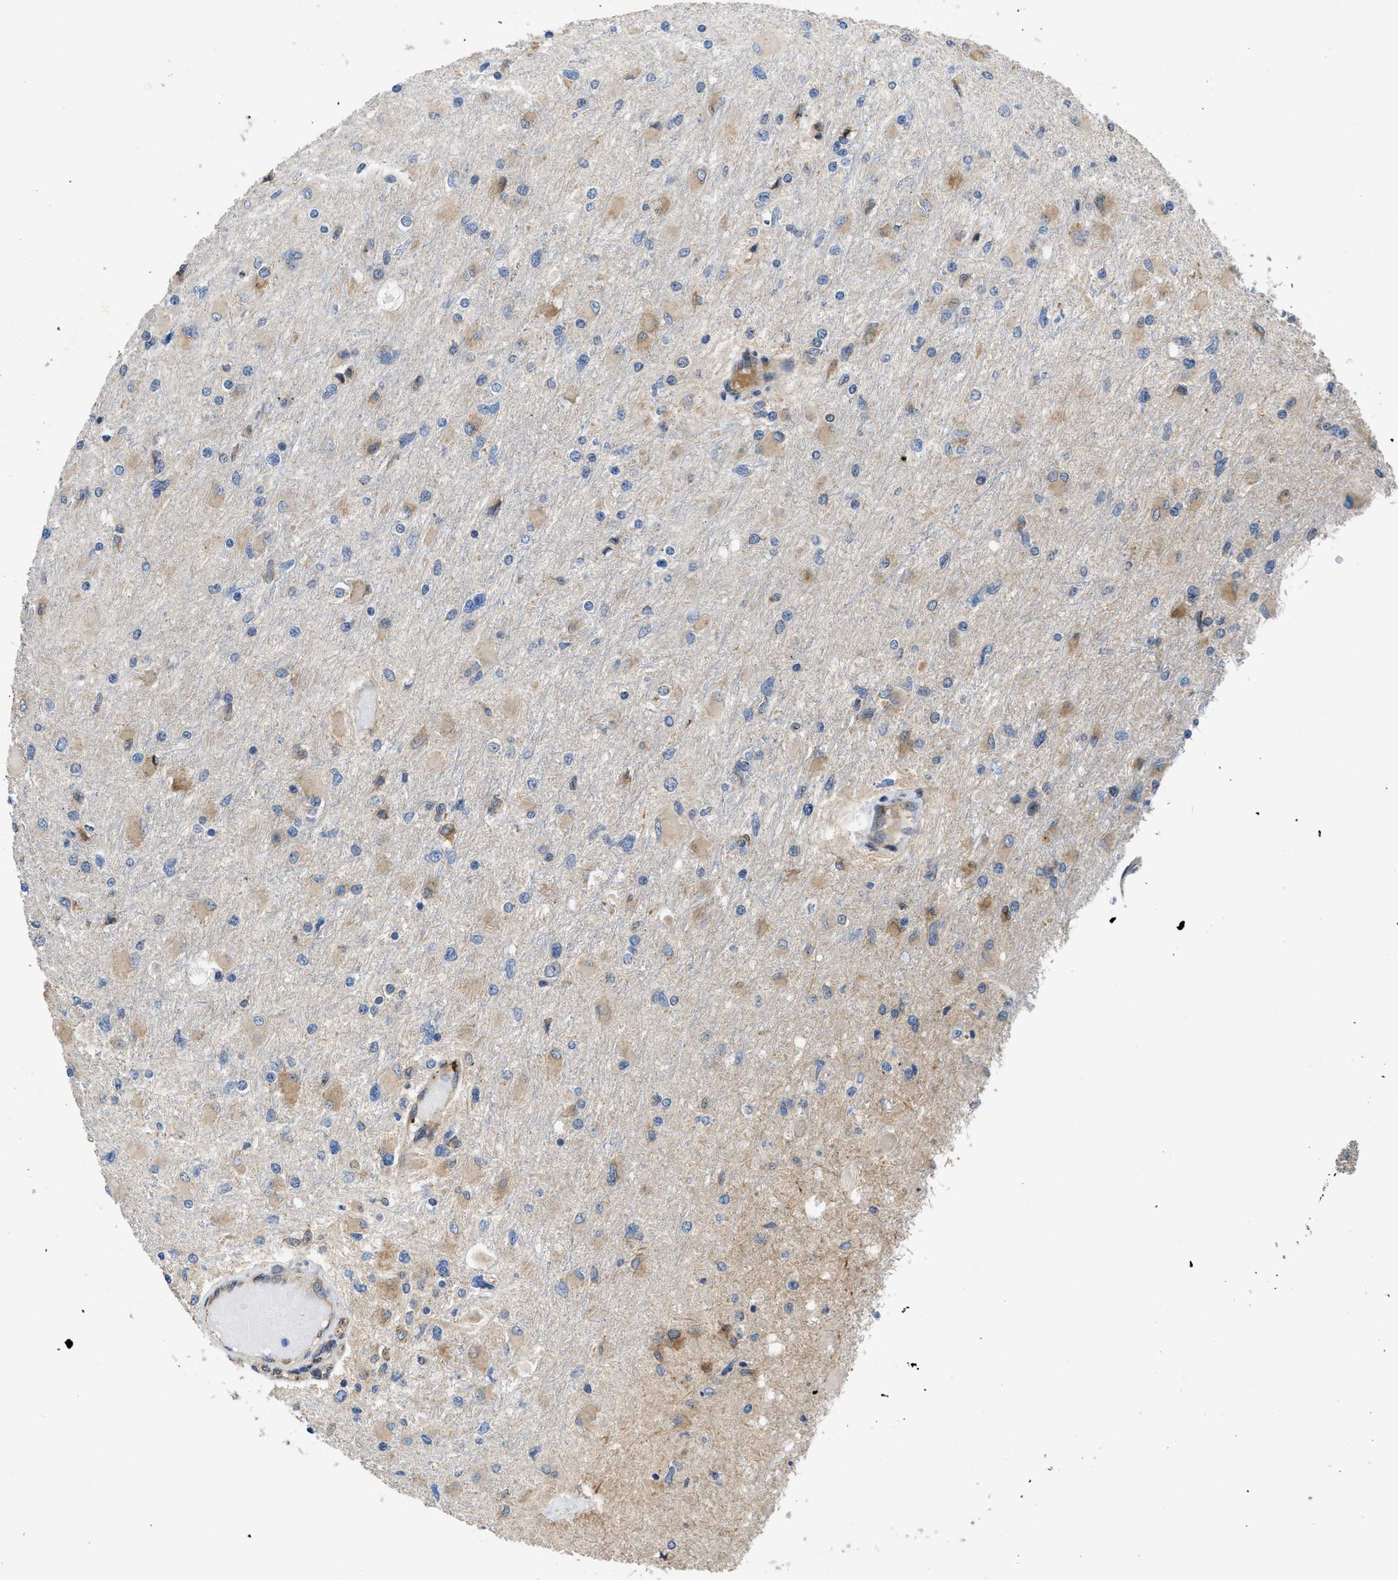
{"staining": {"intensity": "weak", "quantity": "<25%", "location": "cytoplasmic/membranous"}, "tissue": "glioma", "cell_type": "Tumor cells", "image_type": "cancer", "snomed": [{"axis": "morphology", "description": "Glioma, malignant, High grade"}, {"axis": "topography", "description": "Cerebral cortex"}], "caption": "Immunohistochemistry micrograph of neoplastic tissue: malignant glioma (high-grade) stained with DAB demonstrates no significant protein staining in tumor cells.", "gene": "GGCX", "patient": {"sex": "female", "age": 36}}